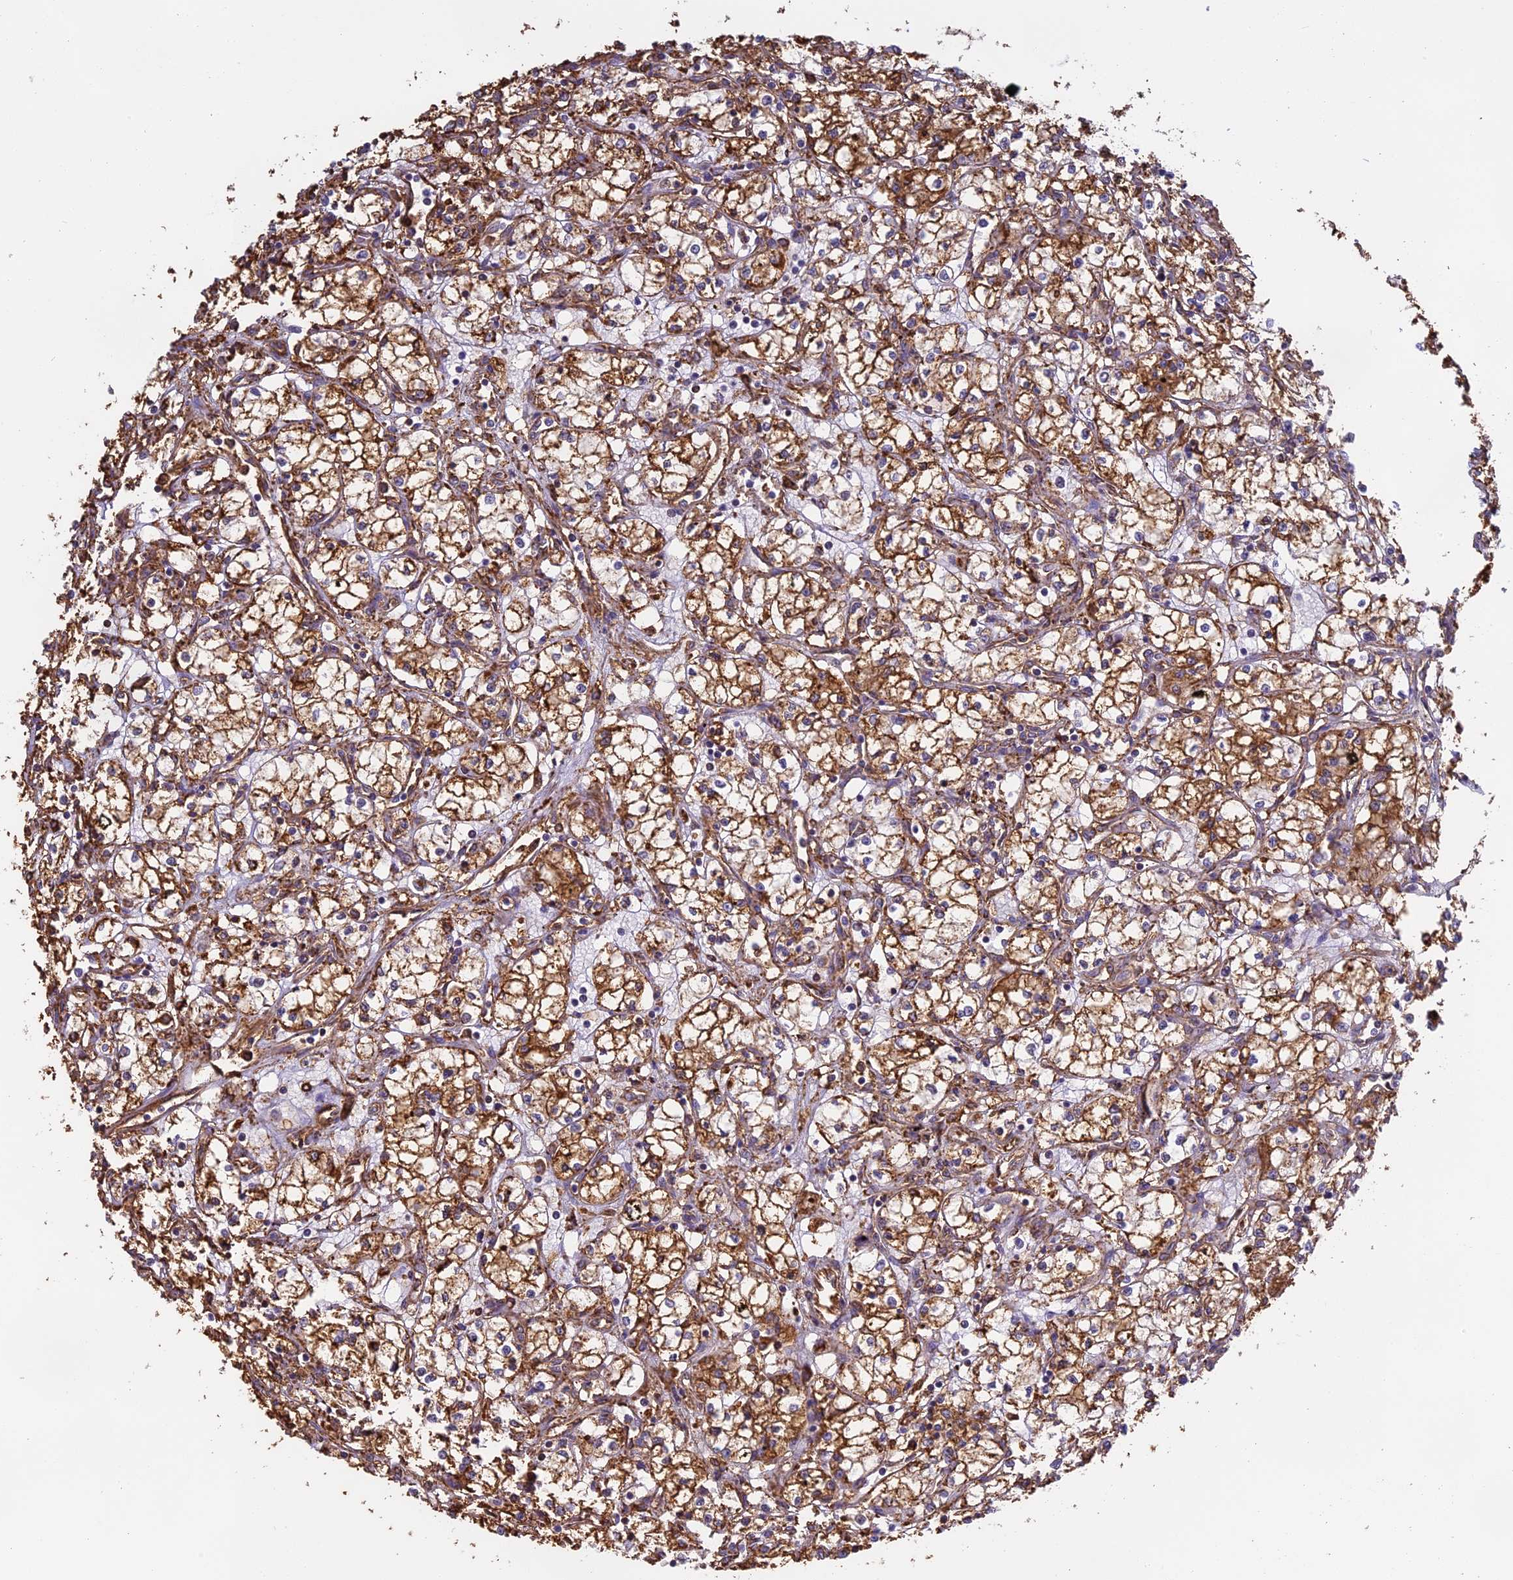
{"staining": {"intensity": "moderate", "quantity": ">75%", "location": "cytoplasmic/membranous"}, "tissue": "renal cancer", "cell_type": "Tumor cells", "image_type": "cancer", "snomed": [{"axis": "morphology", "description": "Adenocarcinoma, NOS"}, {"axis": "topography", "description": "Kidney"}], "caption": "Protein expression analysis of renal adenocarcinoma shows moderate cytoplasmic/membranous staining in about >75% of tumor cells. (IHC, brightfield microscopy, high magnification).", "gene": "TMEM255B", "patient": {"sex": "male", "age": 59}}